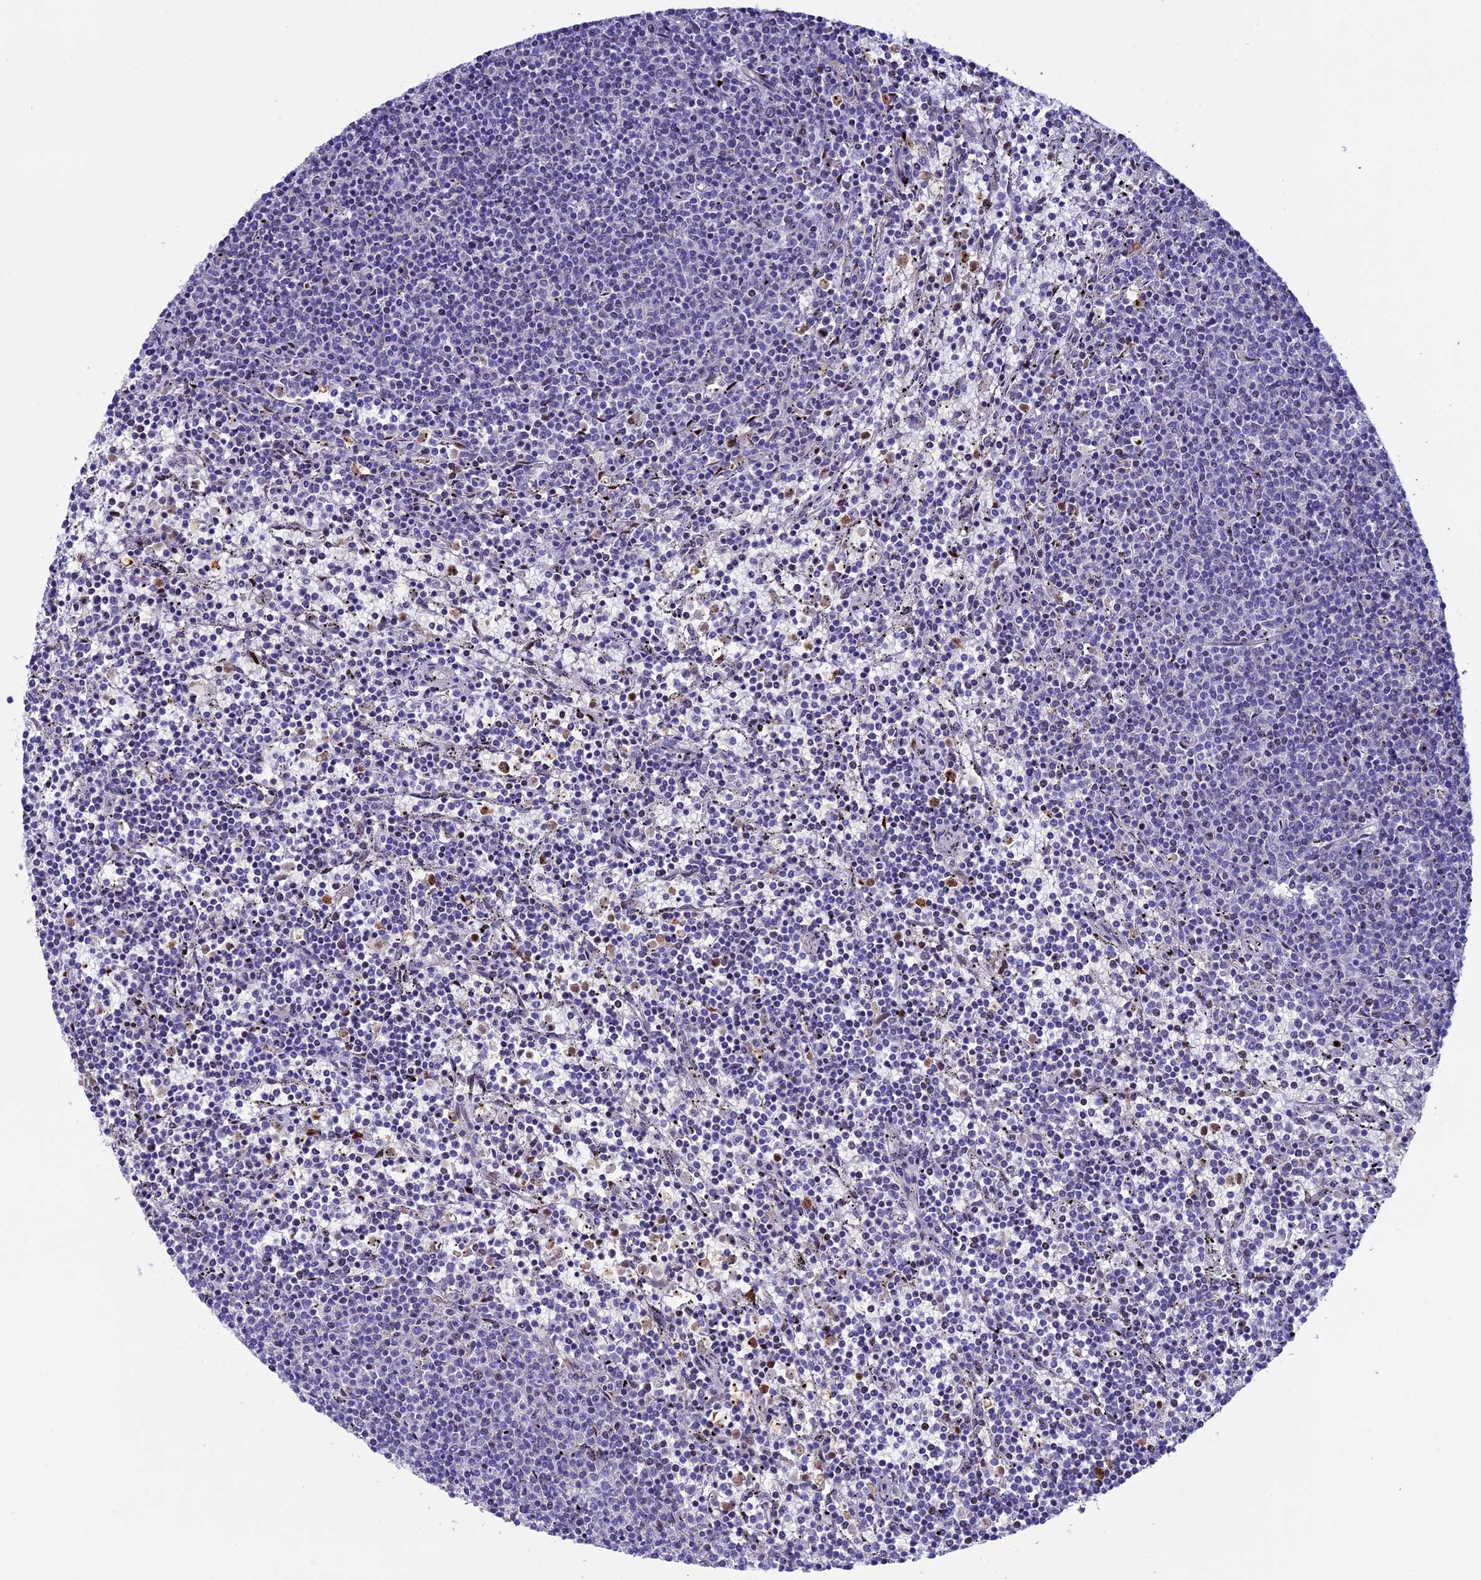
{"staining": {"intensity": "negative", "quantity": "none", "location": "none"}, "tissue": "lymphoma", "cell_type": "Tumor cells", "image_type": "cancer", "snomed": [{"axis": "morphology", "description": "Malignant lymphoma, non-Hodgkin's type, Low grade"}, {"axis": "topography", "description": "Spleen"}], "caption": "This is an IHC photomicrograph of human lymphoma. There is no positivity in tumor cells.", "gene": "LOXL1", "patient": {"sex": "female", "age": 50}}